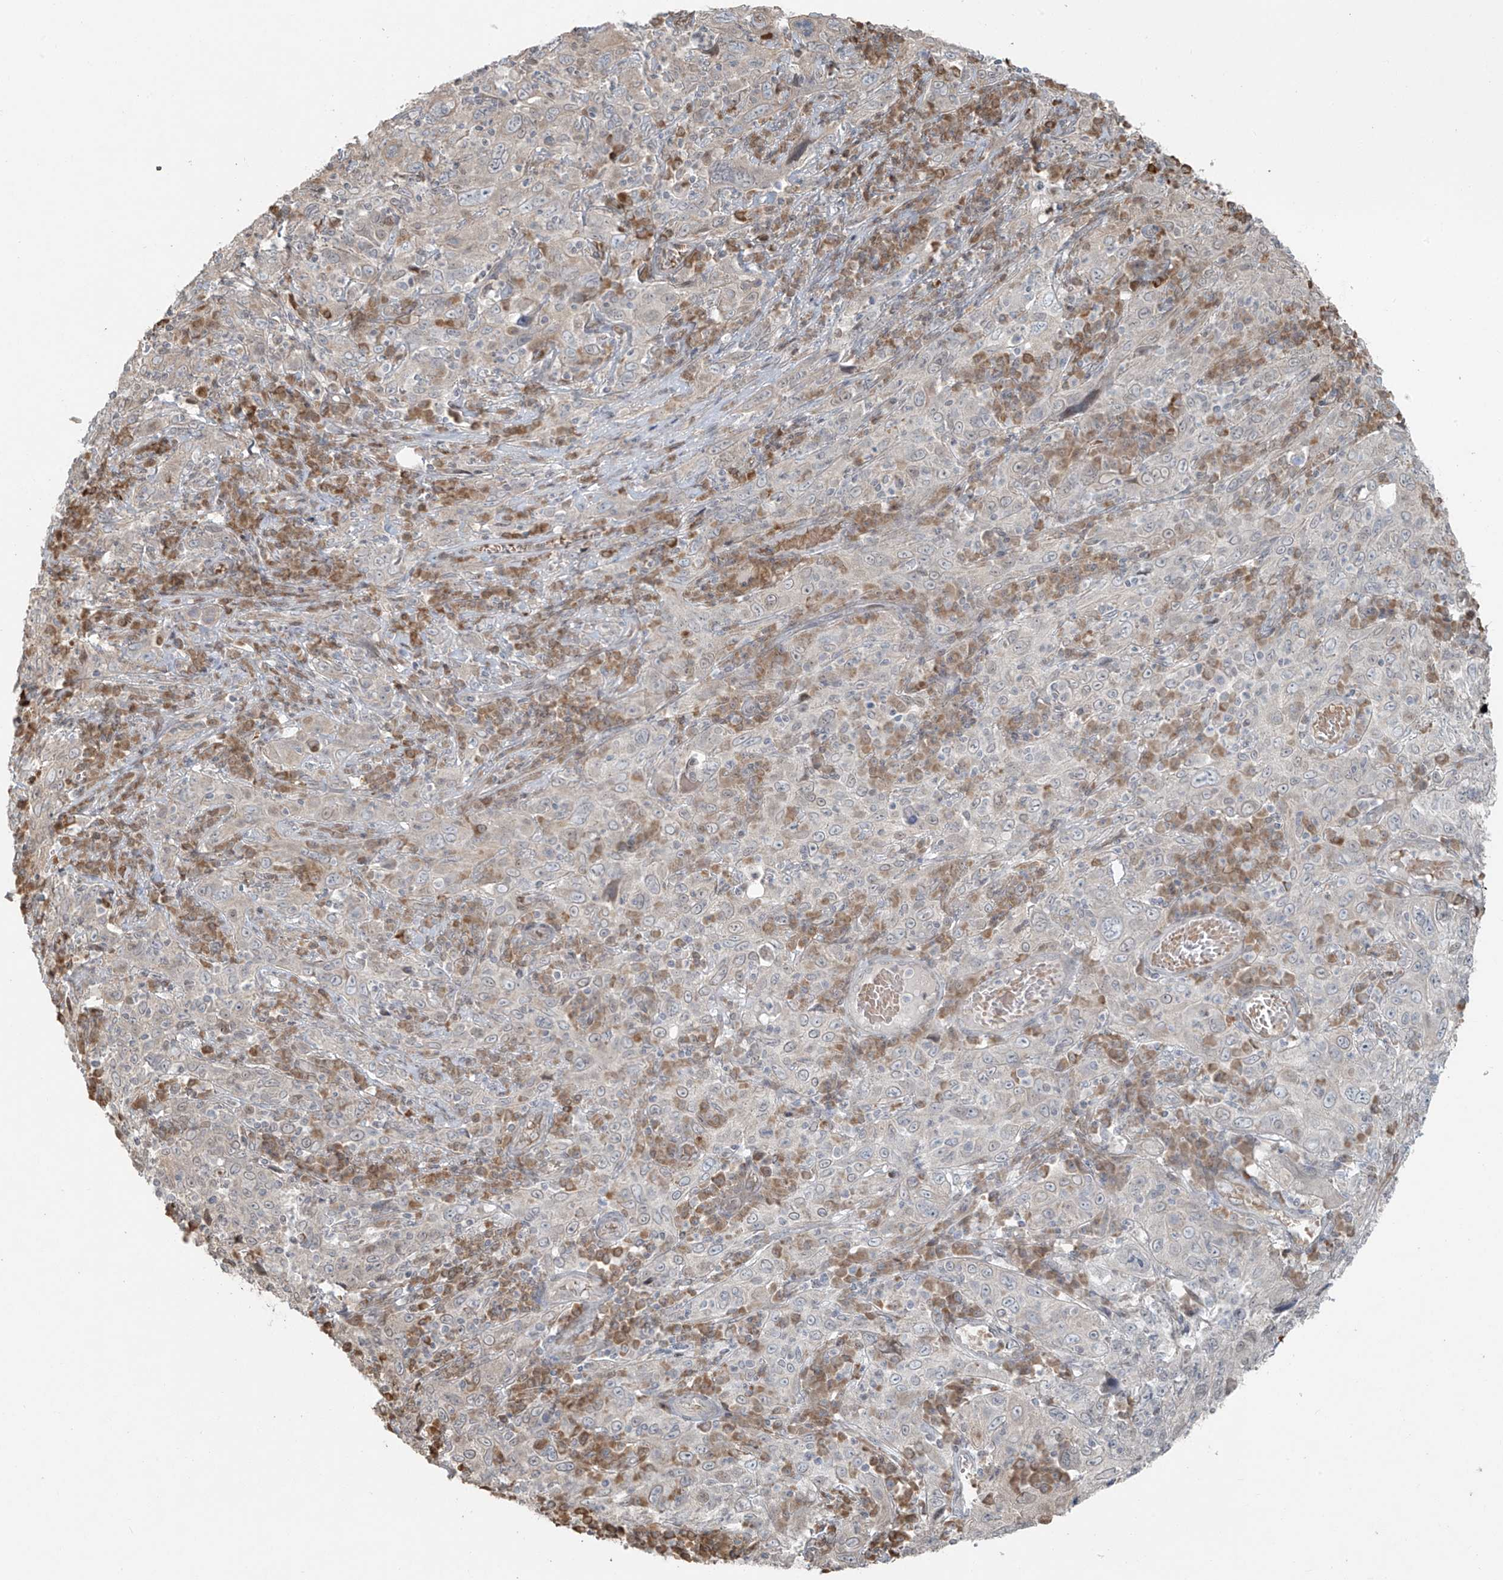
{"staining": {"intensity": "negative", "quantity": "none", "location": "none"}, "tissue": "cervical cancer", "cell_type": "Tumor cells", "image_type": "cancer", "snomed": [{"axis": "morphology", "description": "Squamous cell carcinoma, NOS"}, {"axis": "topography", "description": "Cervix"}], "caption": "IHC histopathology image of neoplastic tissue: cervical cancer stained with DAB reveals no significant protein positivity in tumor cells.", "gene": "TTC22", "patient": {"sex": "female", "age": 46}}